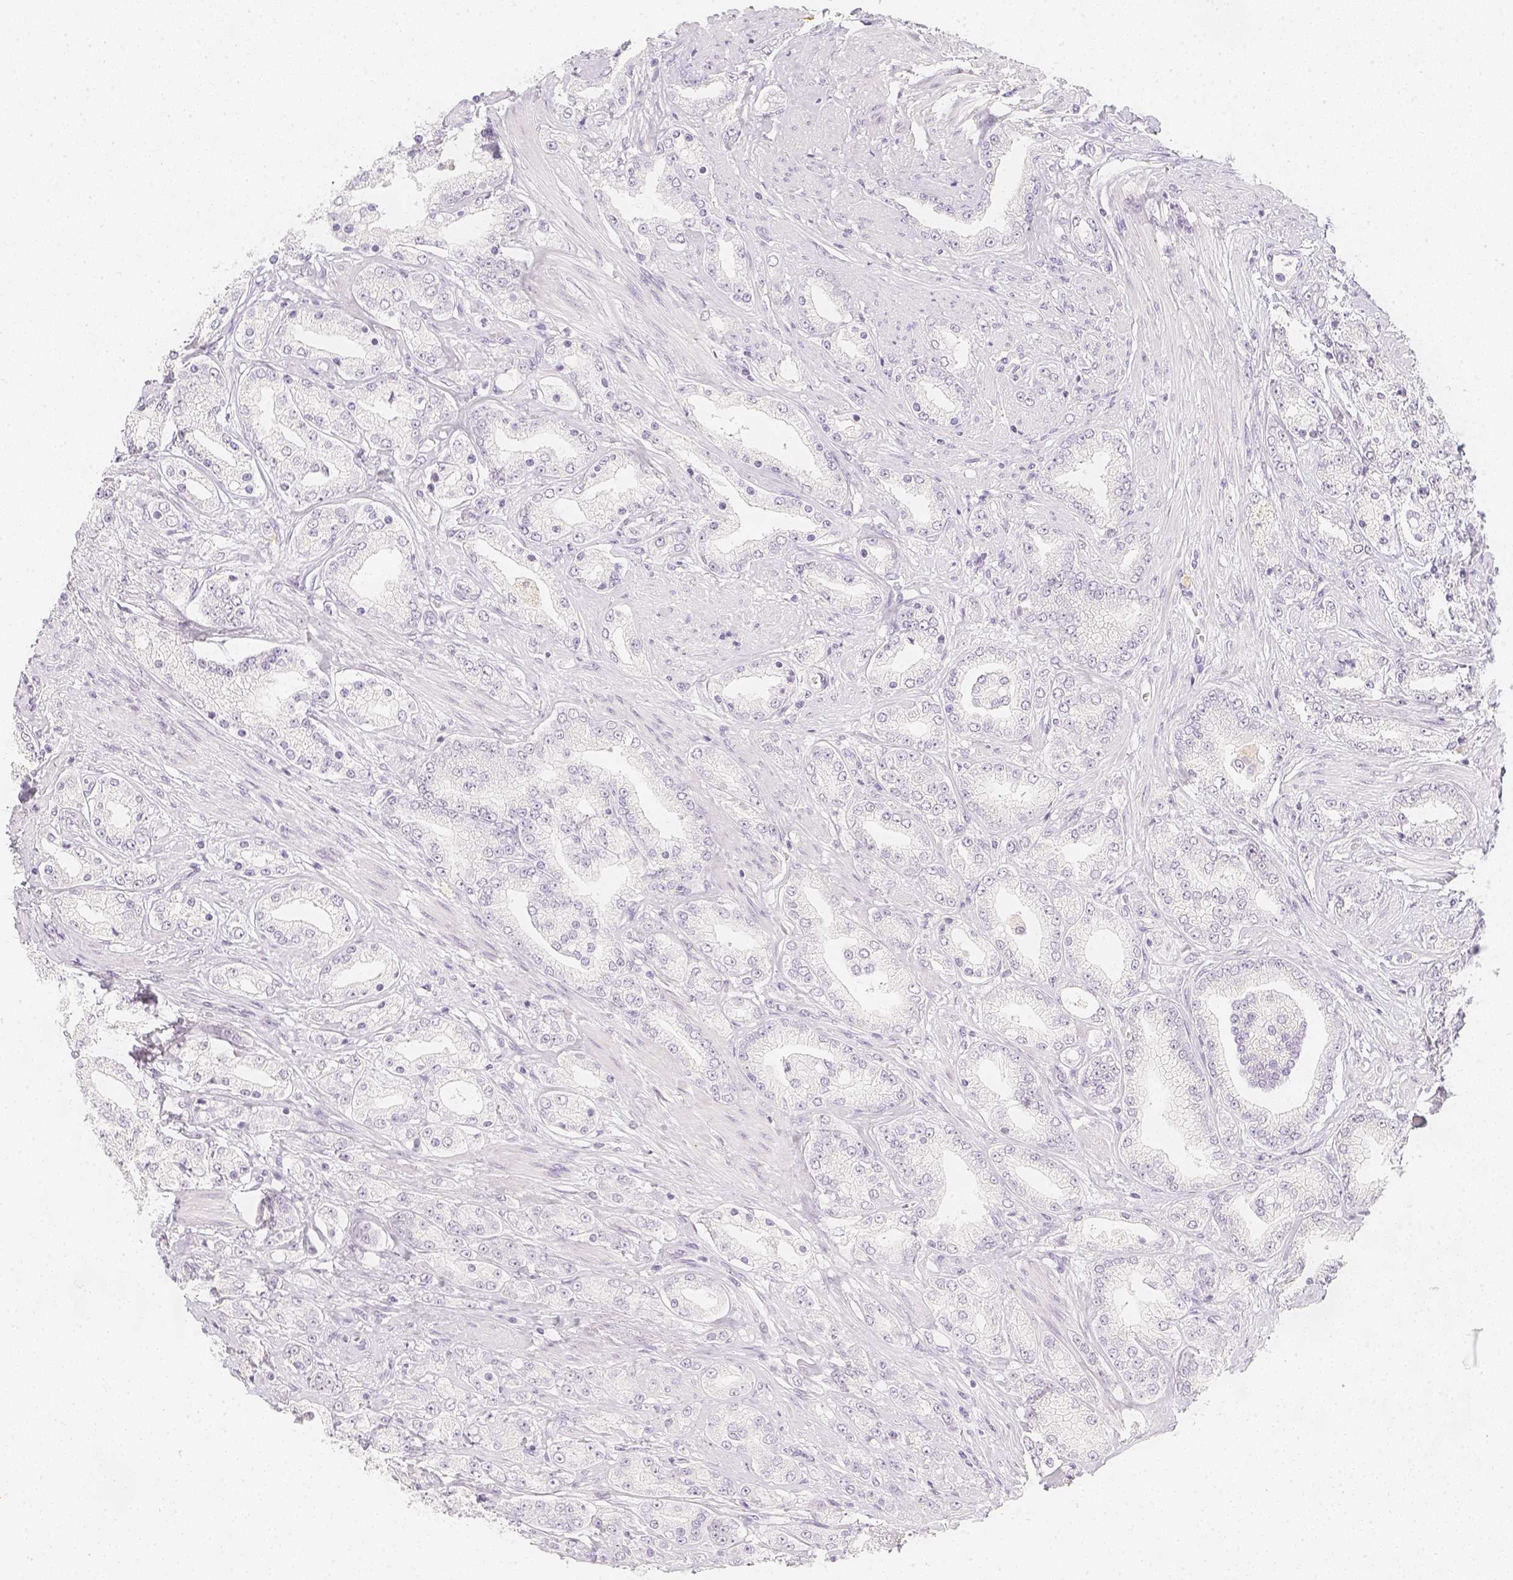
{"staining": {"intensity": "negative", "quantity": "none", "location": "none"}, "tissue": "prostate cancer", "cell_type": "Tumor cells", "image_type": "cancer", "snomed": [{"axis": "morphology", "description": "Adenocarcinoma, High grade"}, {"axis": "topography", "description": "Prostate"}], "caption": "DAB immunohistochemical staining of human prostate adenocarcinoma (high-grade) reveals no significant expression in tumor cells. (DAB (3,3'-diaminobenzidine) immunohistochemistry (IHC) visualized using brightfield microscopy, high magnification).", "gene": "SLC18A1", "patient": {"sex": "male", "age": 67}}